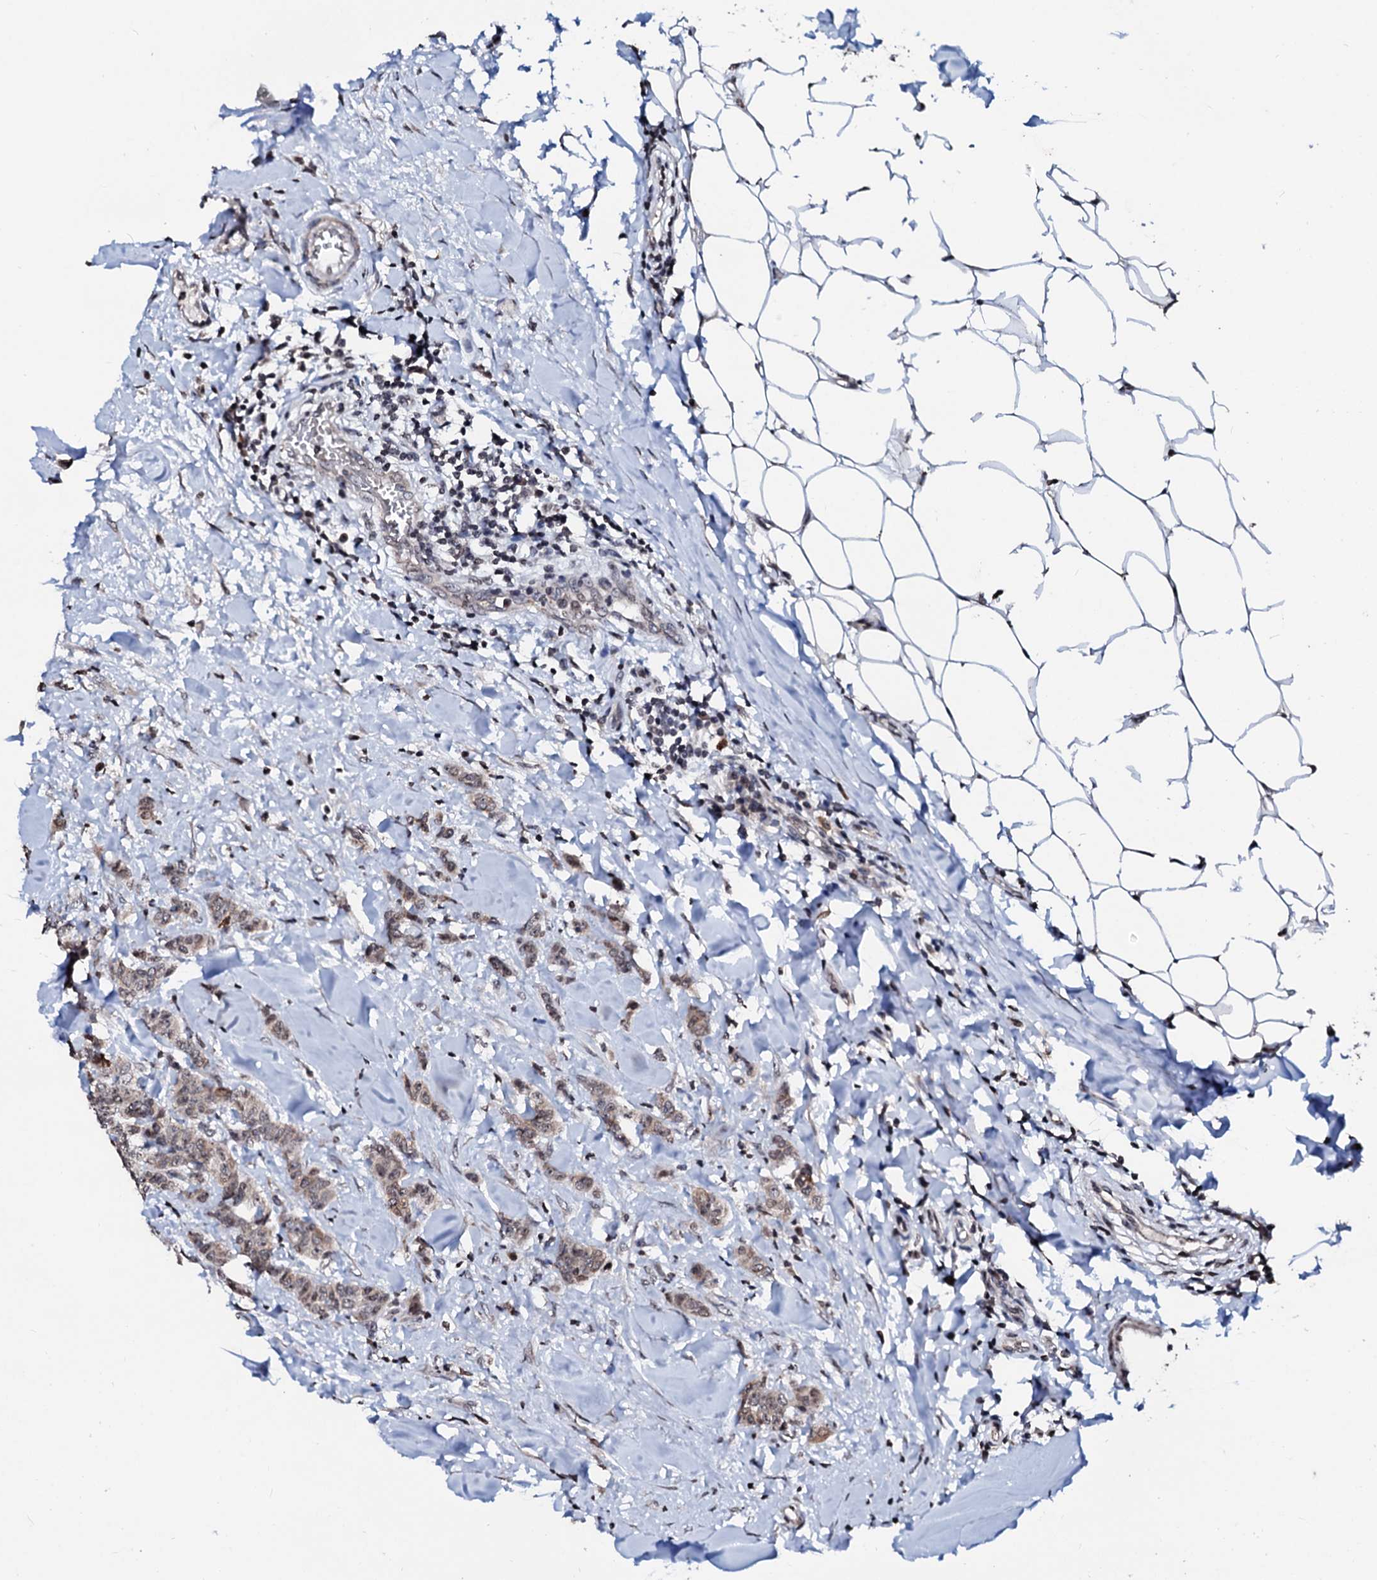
{"staining": {"intensity": "weak", "quantity": ">75%", "location": "cytoplasmic/membranous,nuclear"}, "tissue": "breast cancer", "cell_type": "Tumor cells", "image_type": "cancer", "snomed": [{"axis": "morphology", "description": "Duct carcinoma"}, {"axis": "topography", "description": "Breast"}], "caption": "Tumor cells display low levels of weak cytoplasmic/membranous and nuclear expression in about >75% of cells in human breast infiltrating ductal carcinoma.", "gene": "LSM11", "patient": {"sex": "female", "age": 40}}